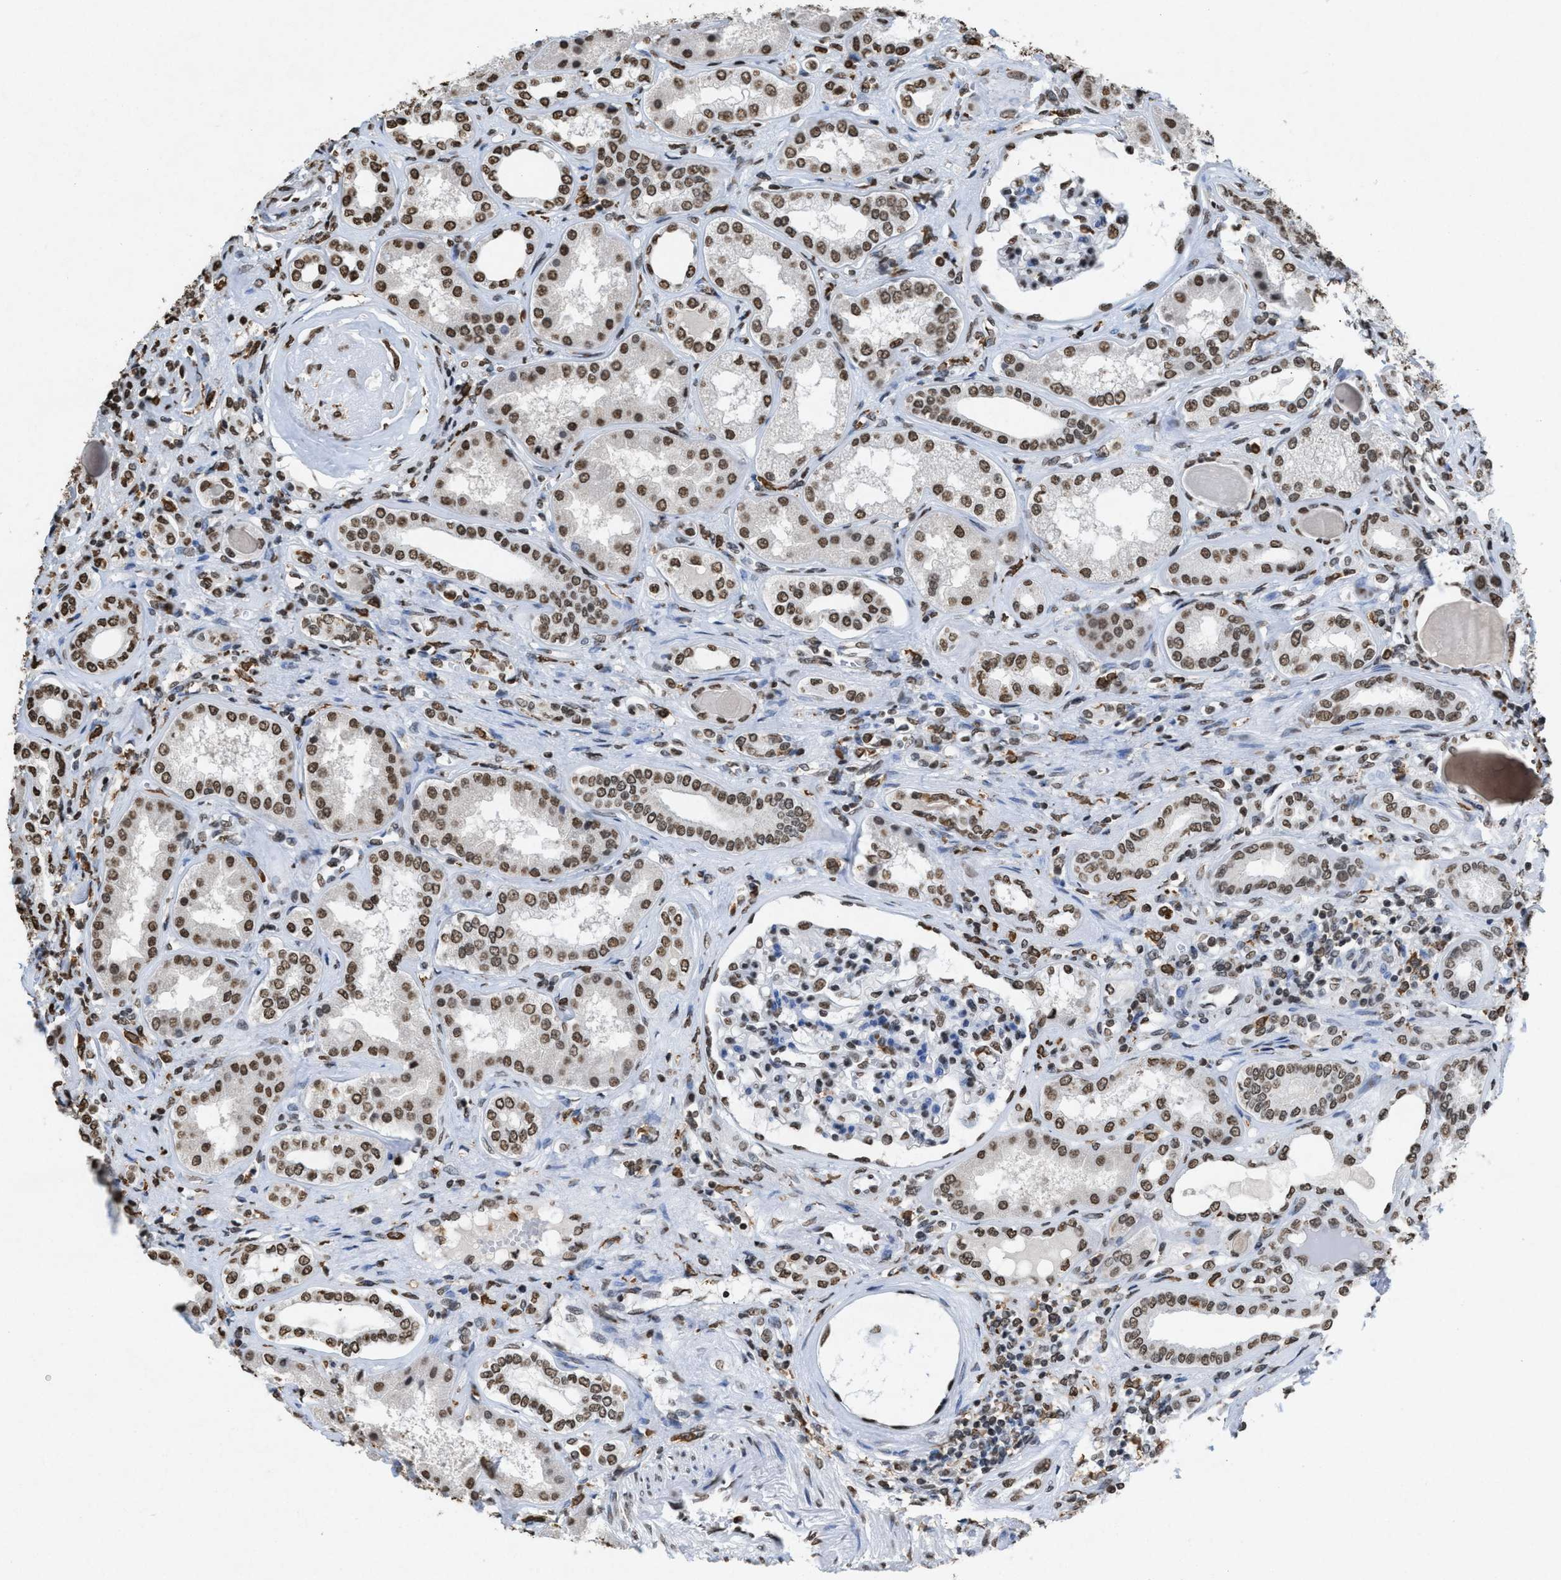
{"staining": {"intensity": "moderate", "quantity": "25%-75%", "location": "nuclear"}, "tissue": "kidney", "cell_type": "Cells in glomeruli", "image_type": "normal", "snomed": [{"axis": "morphology", "description": "Normal tissue, NOS"}, {"axis": "topography", "description": "Kidney"}], "caption": "About 25%-75% of cells in glomeruli in unremarkable kidney demonstrate moderate nuclear protein positivity as visualized by brown immunohistochemical staining.", "gene": "NUP88", "patient": {"sex": "female", "age": 56}}